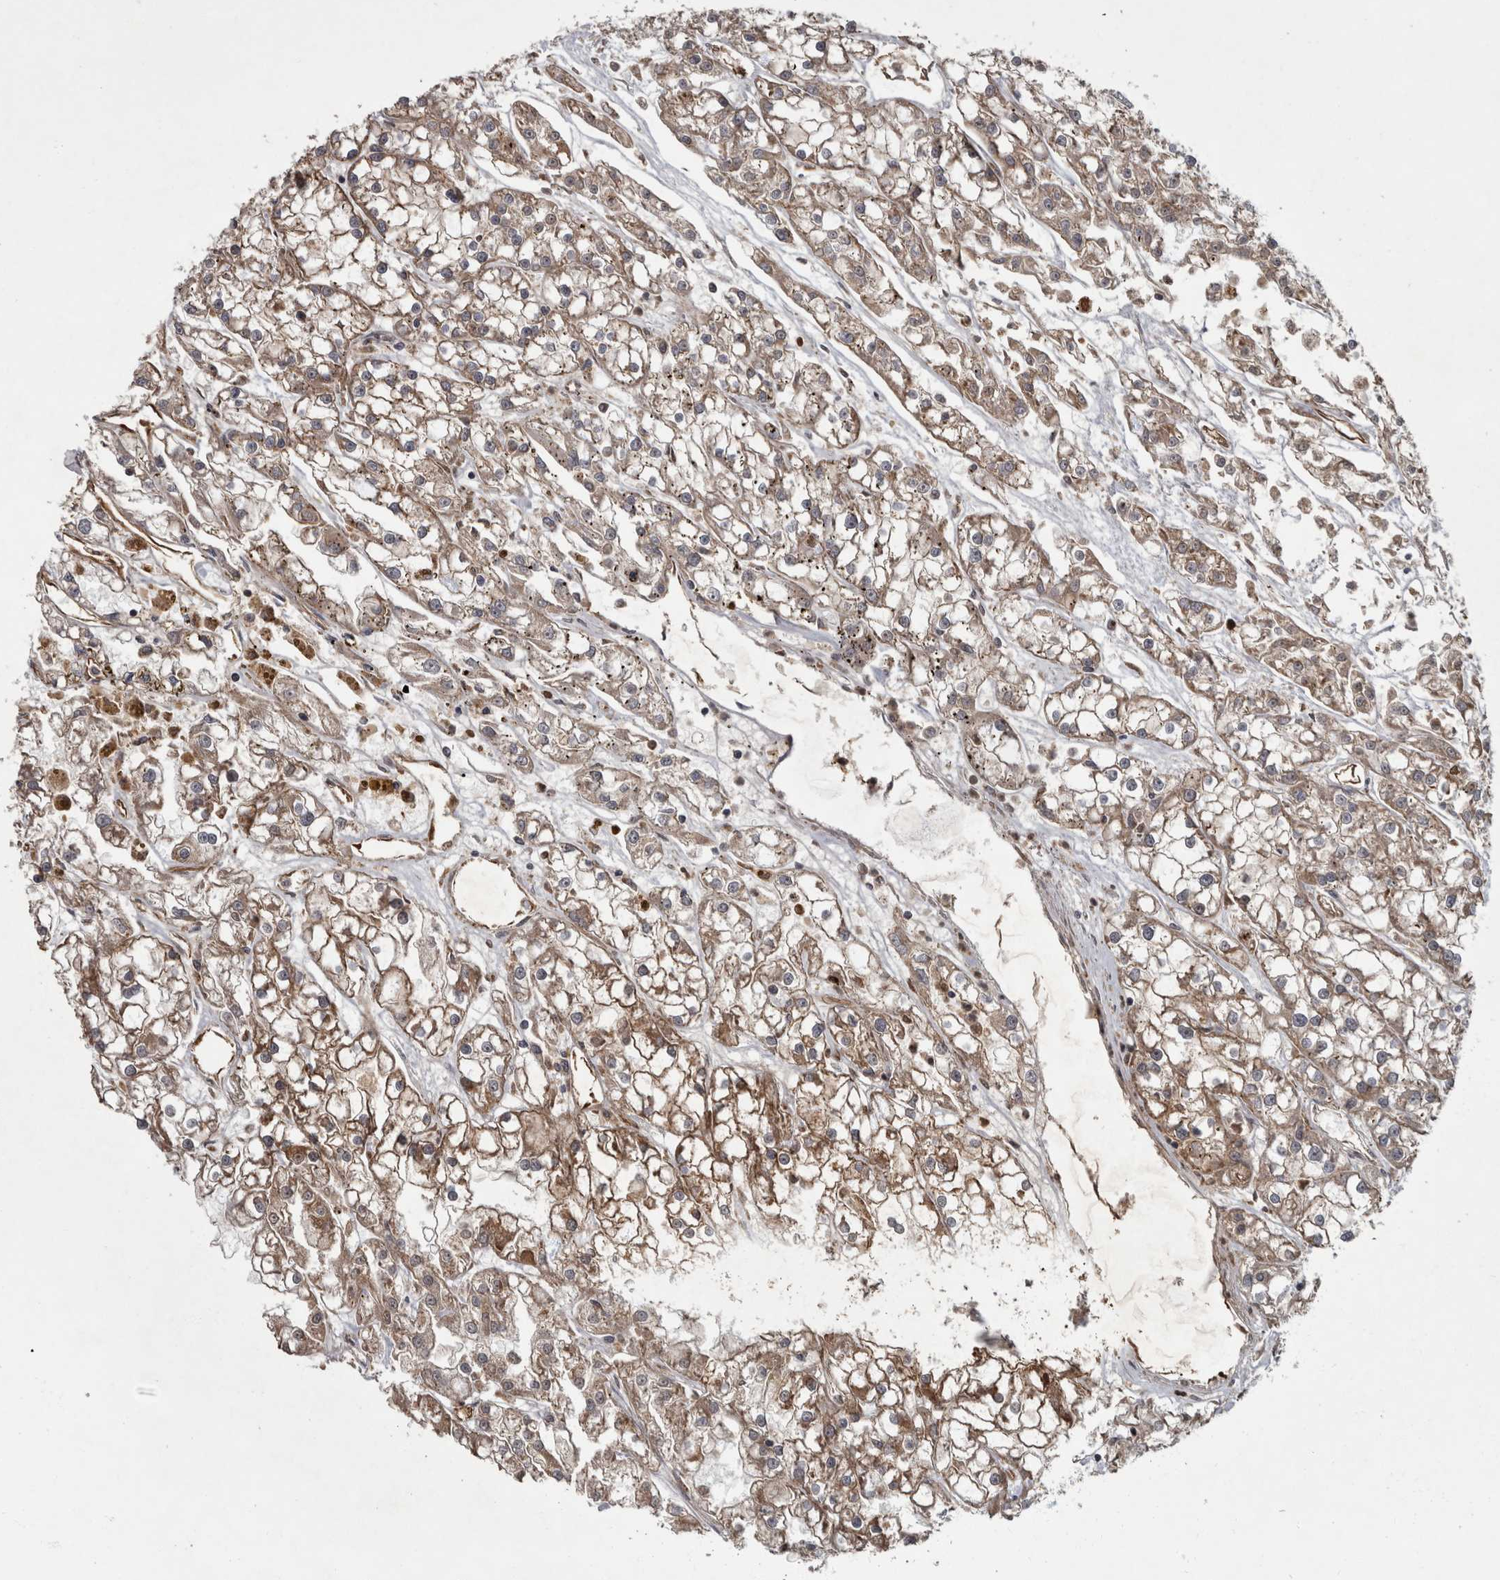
{"staining": {"intensity": "weak", "quantity": ">75%", "location": "cytoplasmic/membranous"}, "tissue": "renal cancer", "cell_type": "Tumor cells", "image_type": "cancer", "snomed": [{"axis": "morphology", "description": "Adenocarcinoma, NOS"}, {"axis": "topography", "description": "Kidney"}], "caption": "An immunohistochemistry (IHC) histopathology image of tumor tissue is shown. Protein staining in brown shows weak cytoplasmic/membranous positivity in renal adenocarcinoma within tumor cells.", "gene": "VEGFD", "patient": {"sex": "female", "age": 52}}